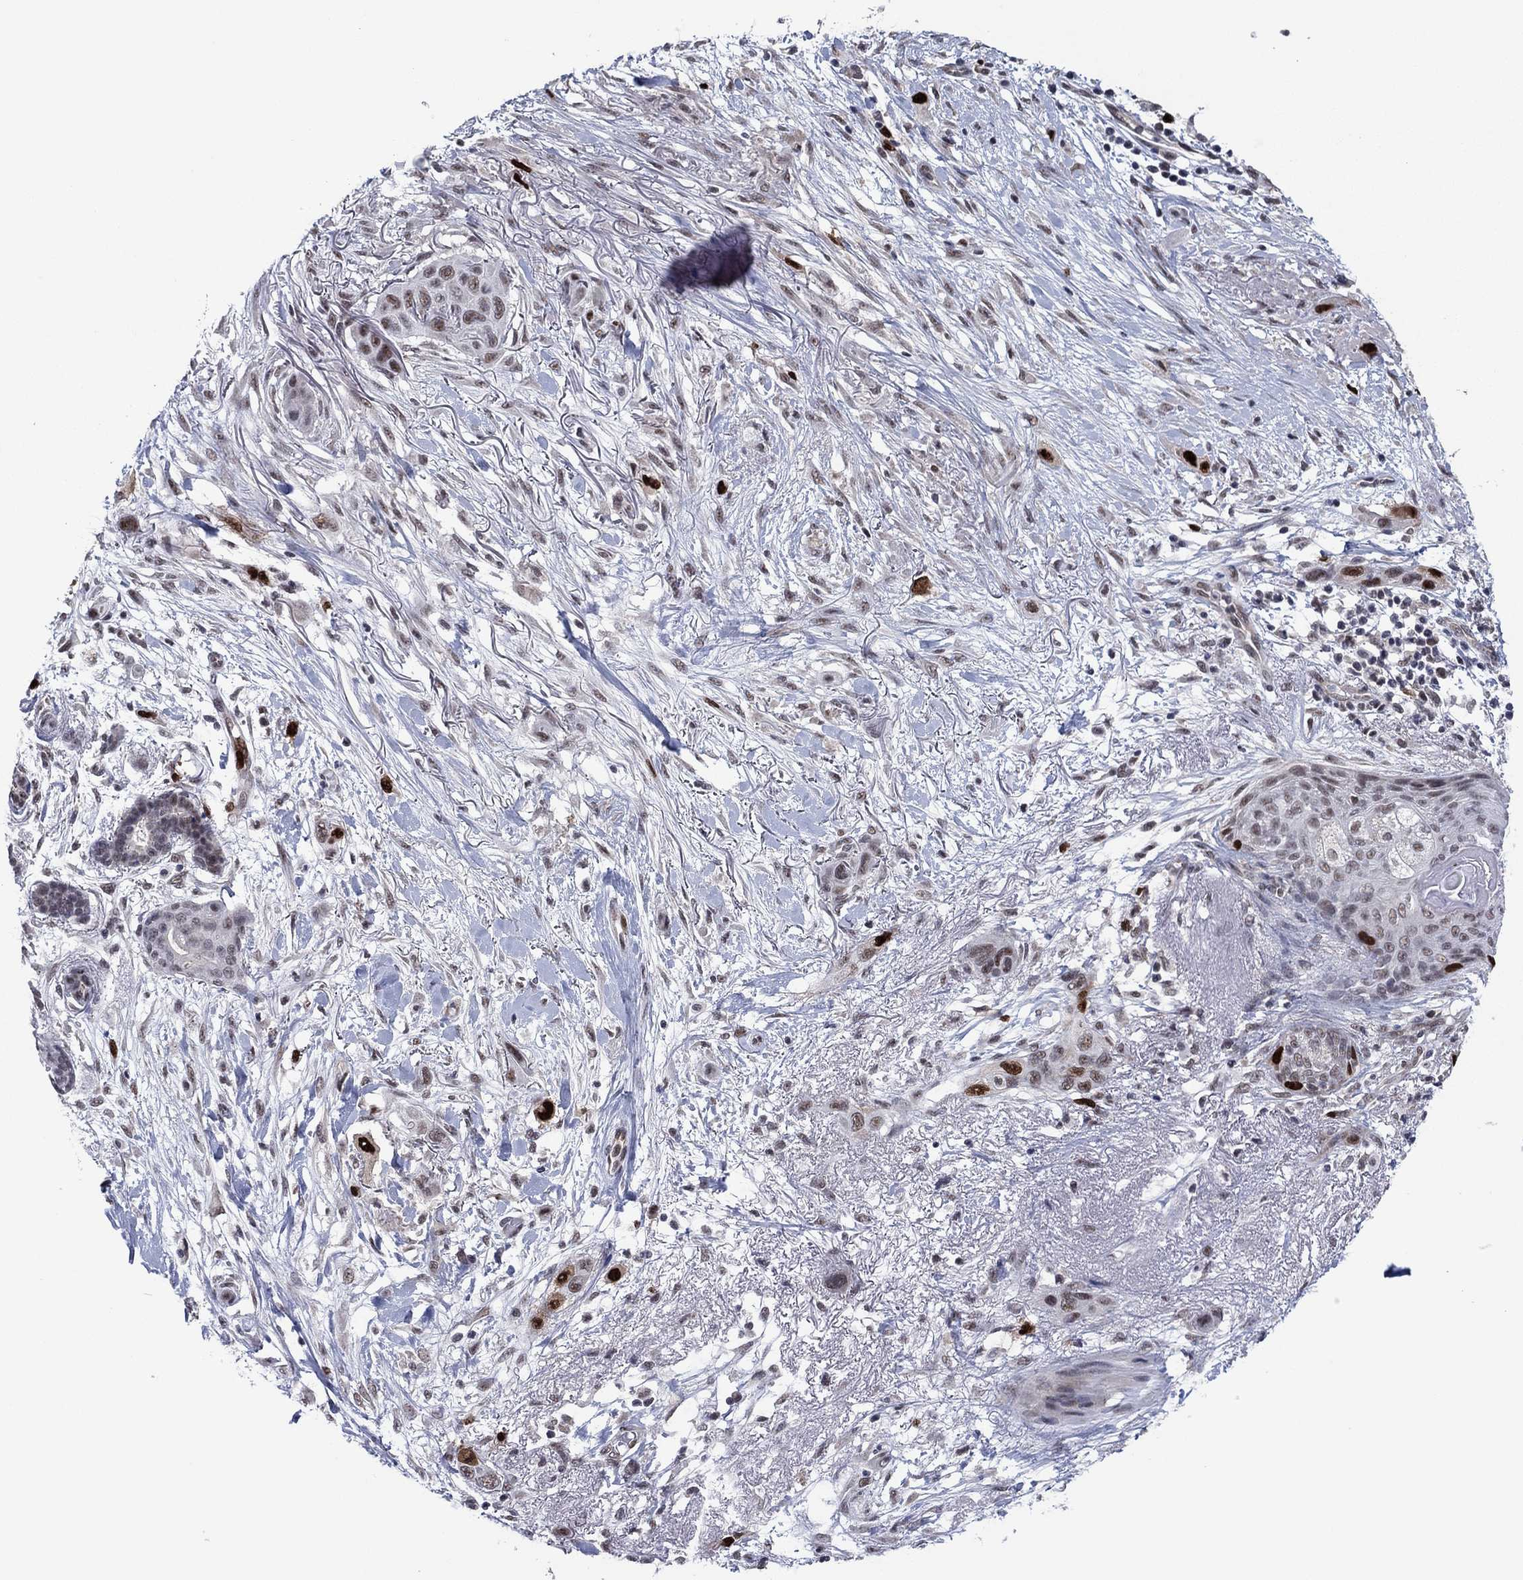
{"staining": {"intensity": "strong", "quantity": "<25%", "location": "nuclear"}, "tissue": "skin cancer", "cell_type": "Tumor cells", "image_type": "cancer", "snomed": [{"axis": "morphology", "description": "Squamous cell carcinoma, NOS"}, {"axis": "topography", "description": "Skin"}], "caption": "A medium amount of strong nuclear expression is identified in about <25% of tumor cells in squamous cell carcinoma (skin) tissue.", "gene": "CDCA5", "patient": {"sex": "male", "age": 79}}